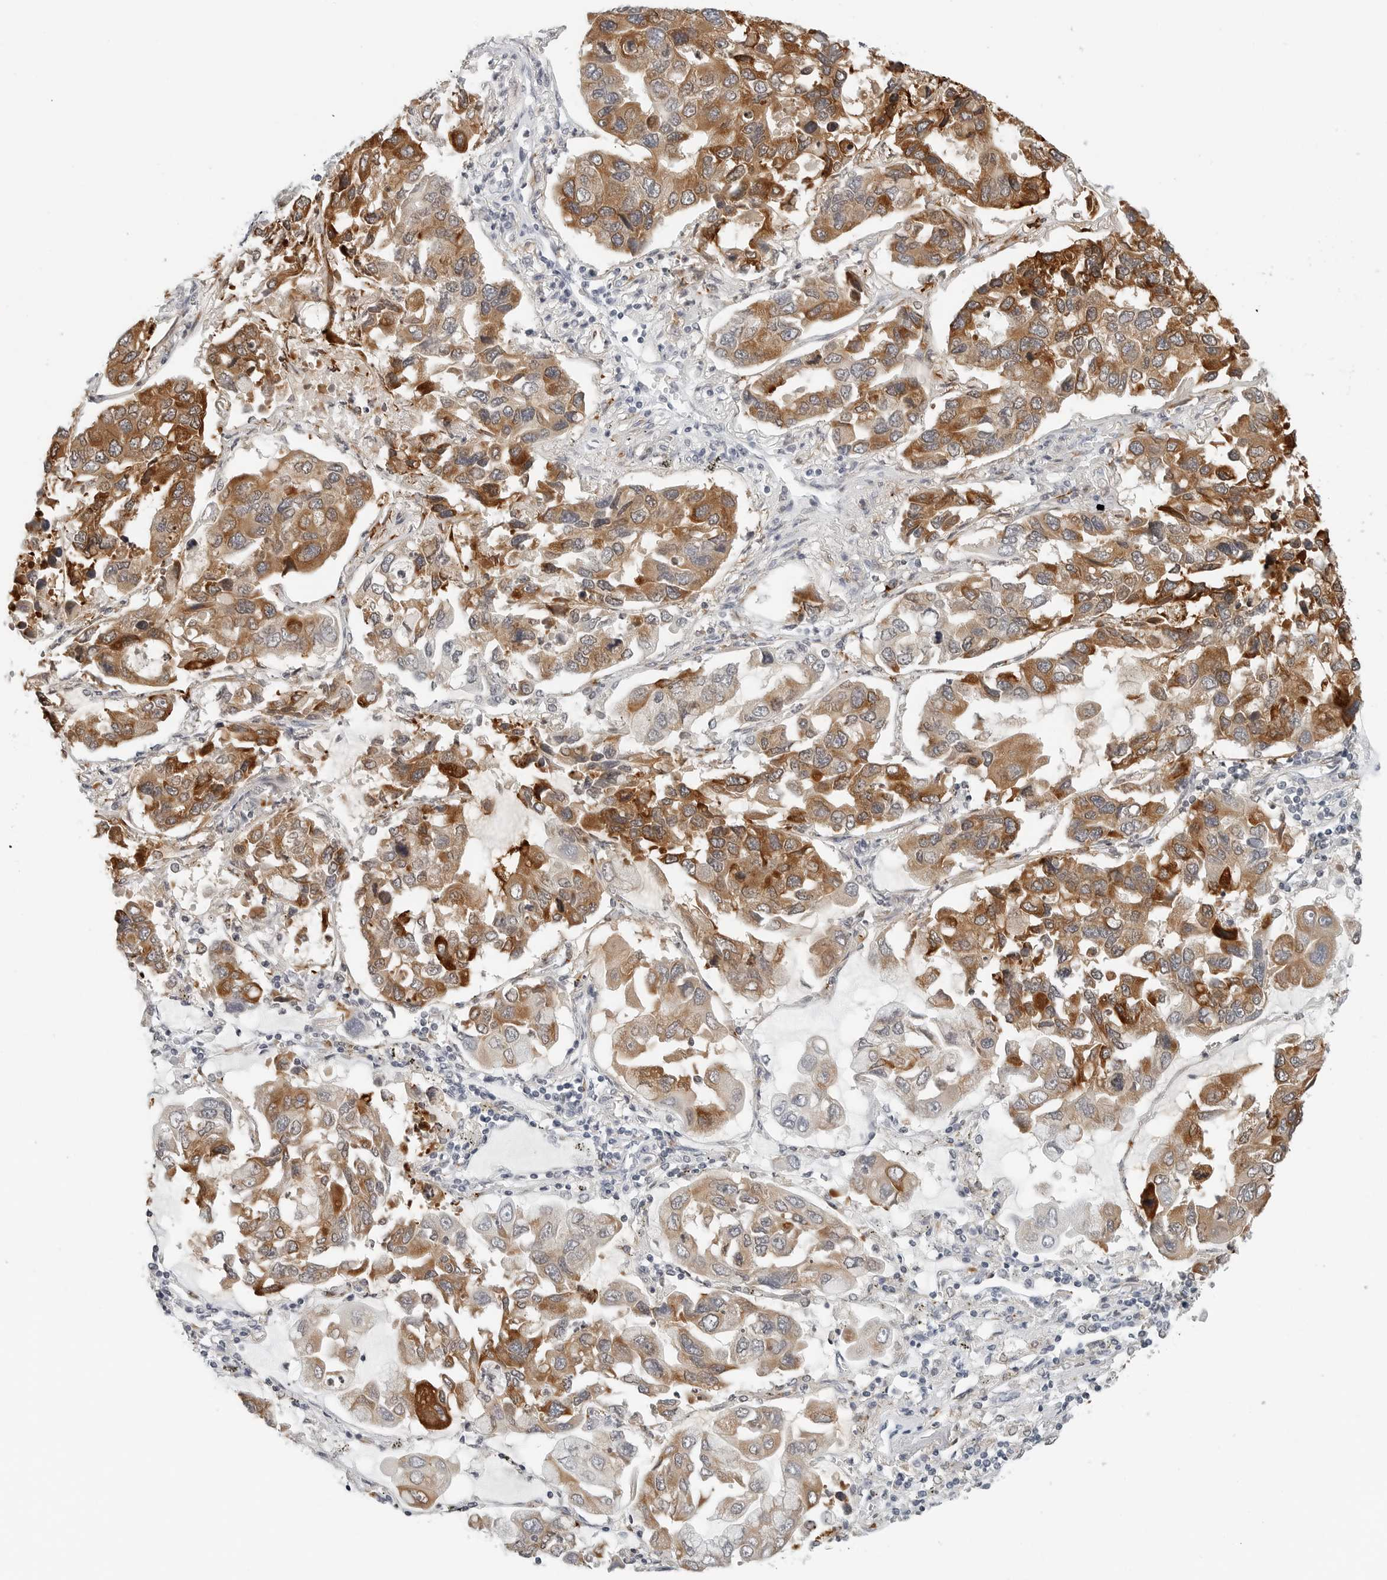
{"staining": {"intensity": "strong", "quantity": "25%-75%", "location": "cytoplasmic/membranous"}, "tissue": "lung cancer", "cell_type": "Tumor cells", "image_type": "cancer", "snomed": [{"axis": "morphology", "description": "Adenocarcinoma, NOS"}, {"axis": "topography", "description": "Lung"}], "caption": "Adenocarcinoma (lung) stained for a protein (brown) reveals strong cytoplasmic/membranous positive positivity in approximately 25%-75% of tumor cells.", "gene": "P4HA2", "patient": {"sex": "male", "age": 64}}